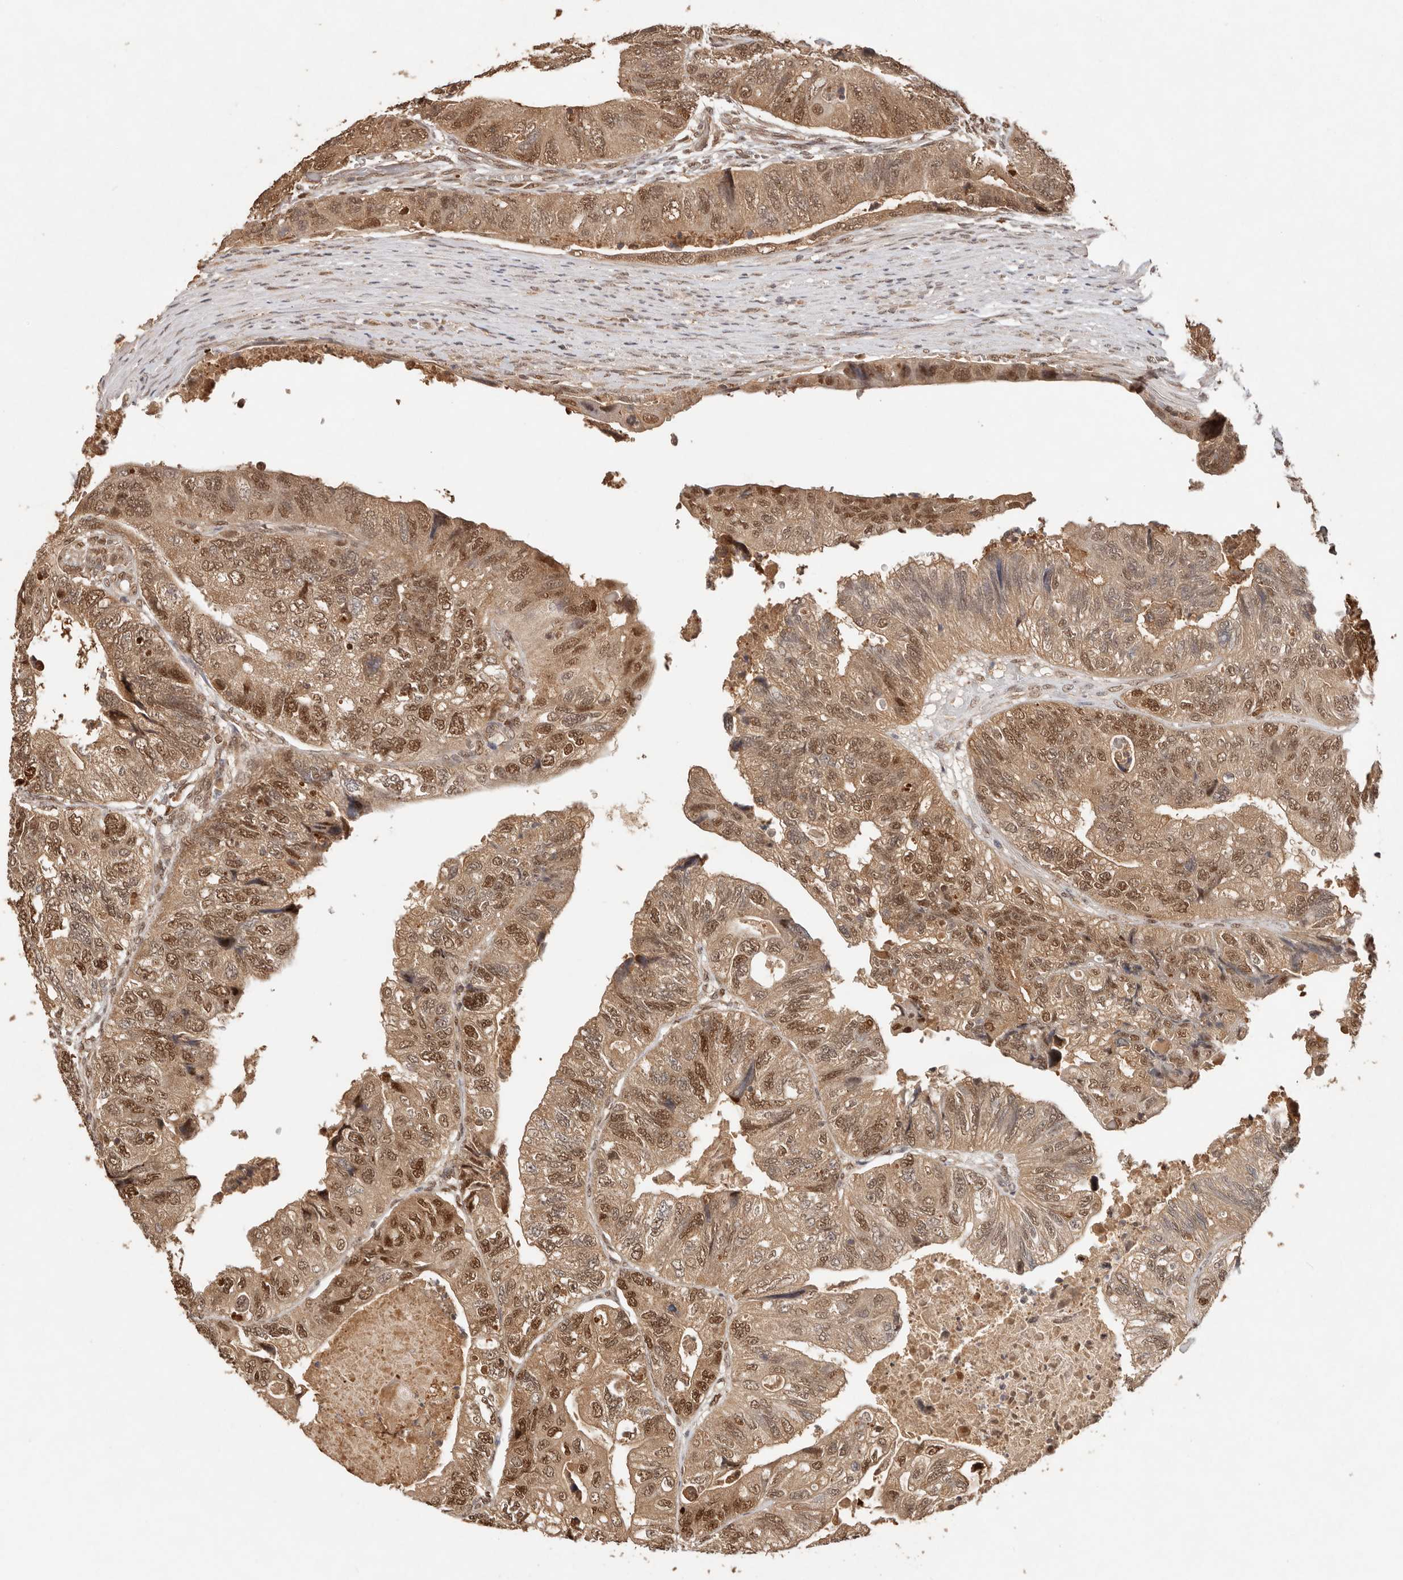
{"staining": {"intensity": "moderate", "quantity": ">75%", "location": "cytoplasmic/membranous,nuclear"}, "tissue": "colorectal cancer", "cell_type": "Tumor cells", "image_type": "cancer", "snomed": [{"axis": "morphology", "description": "Adenocarcinoma, NOS"}, {"axis": "topography", "description": "Rectum"}], "caption": "Immunohistochemical staining of colorectal cancer shows medium levels of moderate cytoplasmic/membranous and nuclear staining in approximately >75% of tumor cells. (brown staining indicates protein expression, while blue staining denotes nuclei).", "gene": "PSMA5", "patient": {"sex": "male", "age": 63}}